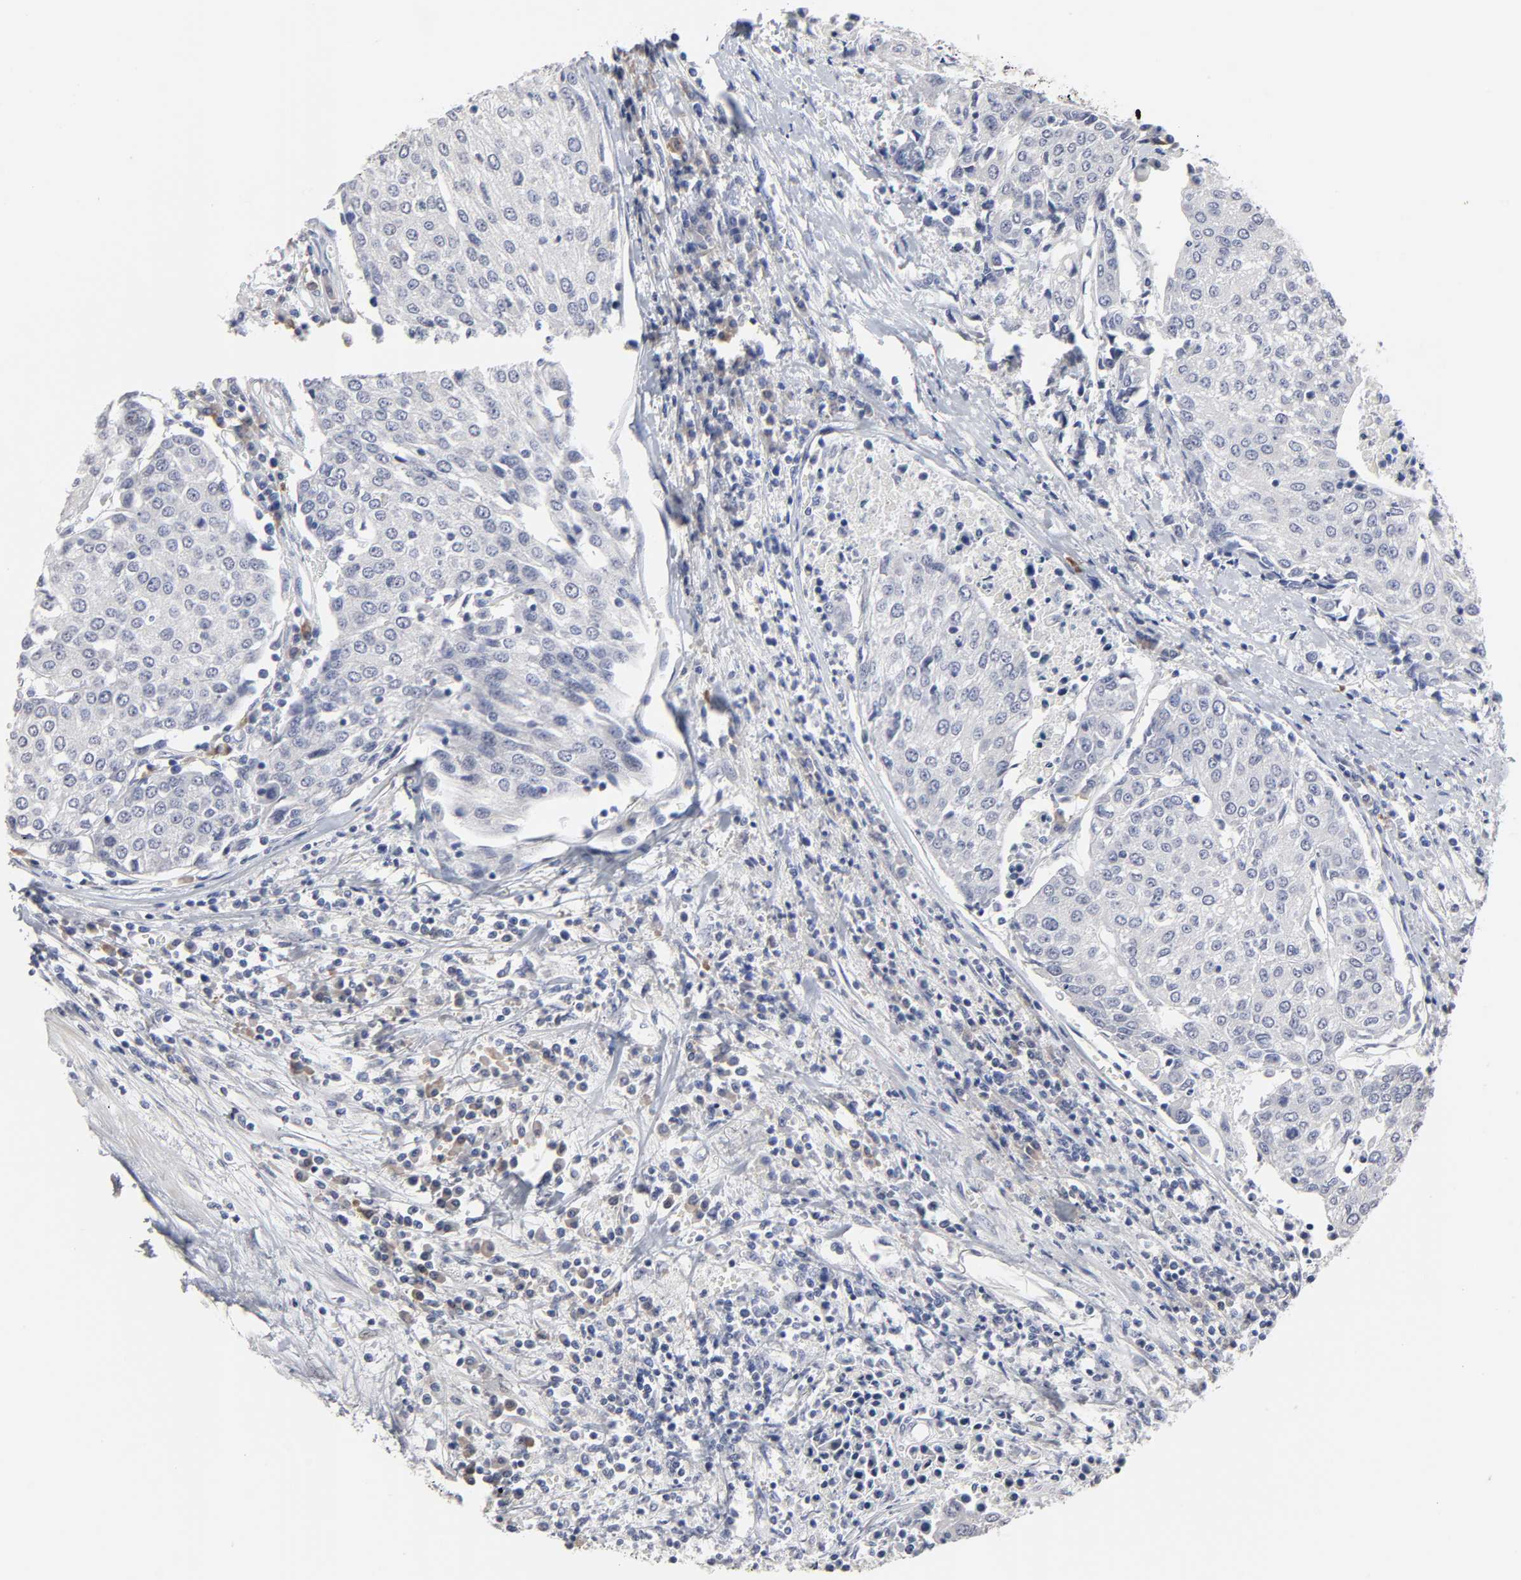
{"staining": {"intensity": "negative", "quantity": "none", "location": "none"}, "tissue": "urothelial cancer", "cell_type": "Tumor cells", "image_type": "cancer", "snomed": [{"axis": "morphology", "description": "Urothelial carcinoma, High grade"}, {"axis": "topography", "description": "Urinary bladder"}], "caption": "DAB immunohistochemical staining of human high-grade urothelial carcinoma demonstrates no significant staining in tumor cells.", "gene": "HNF4A", "patient": {"sex": "female", "age": 85}}